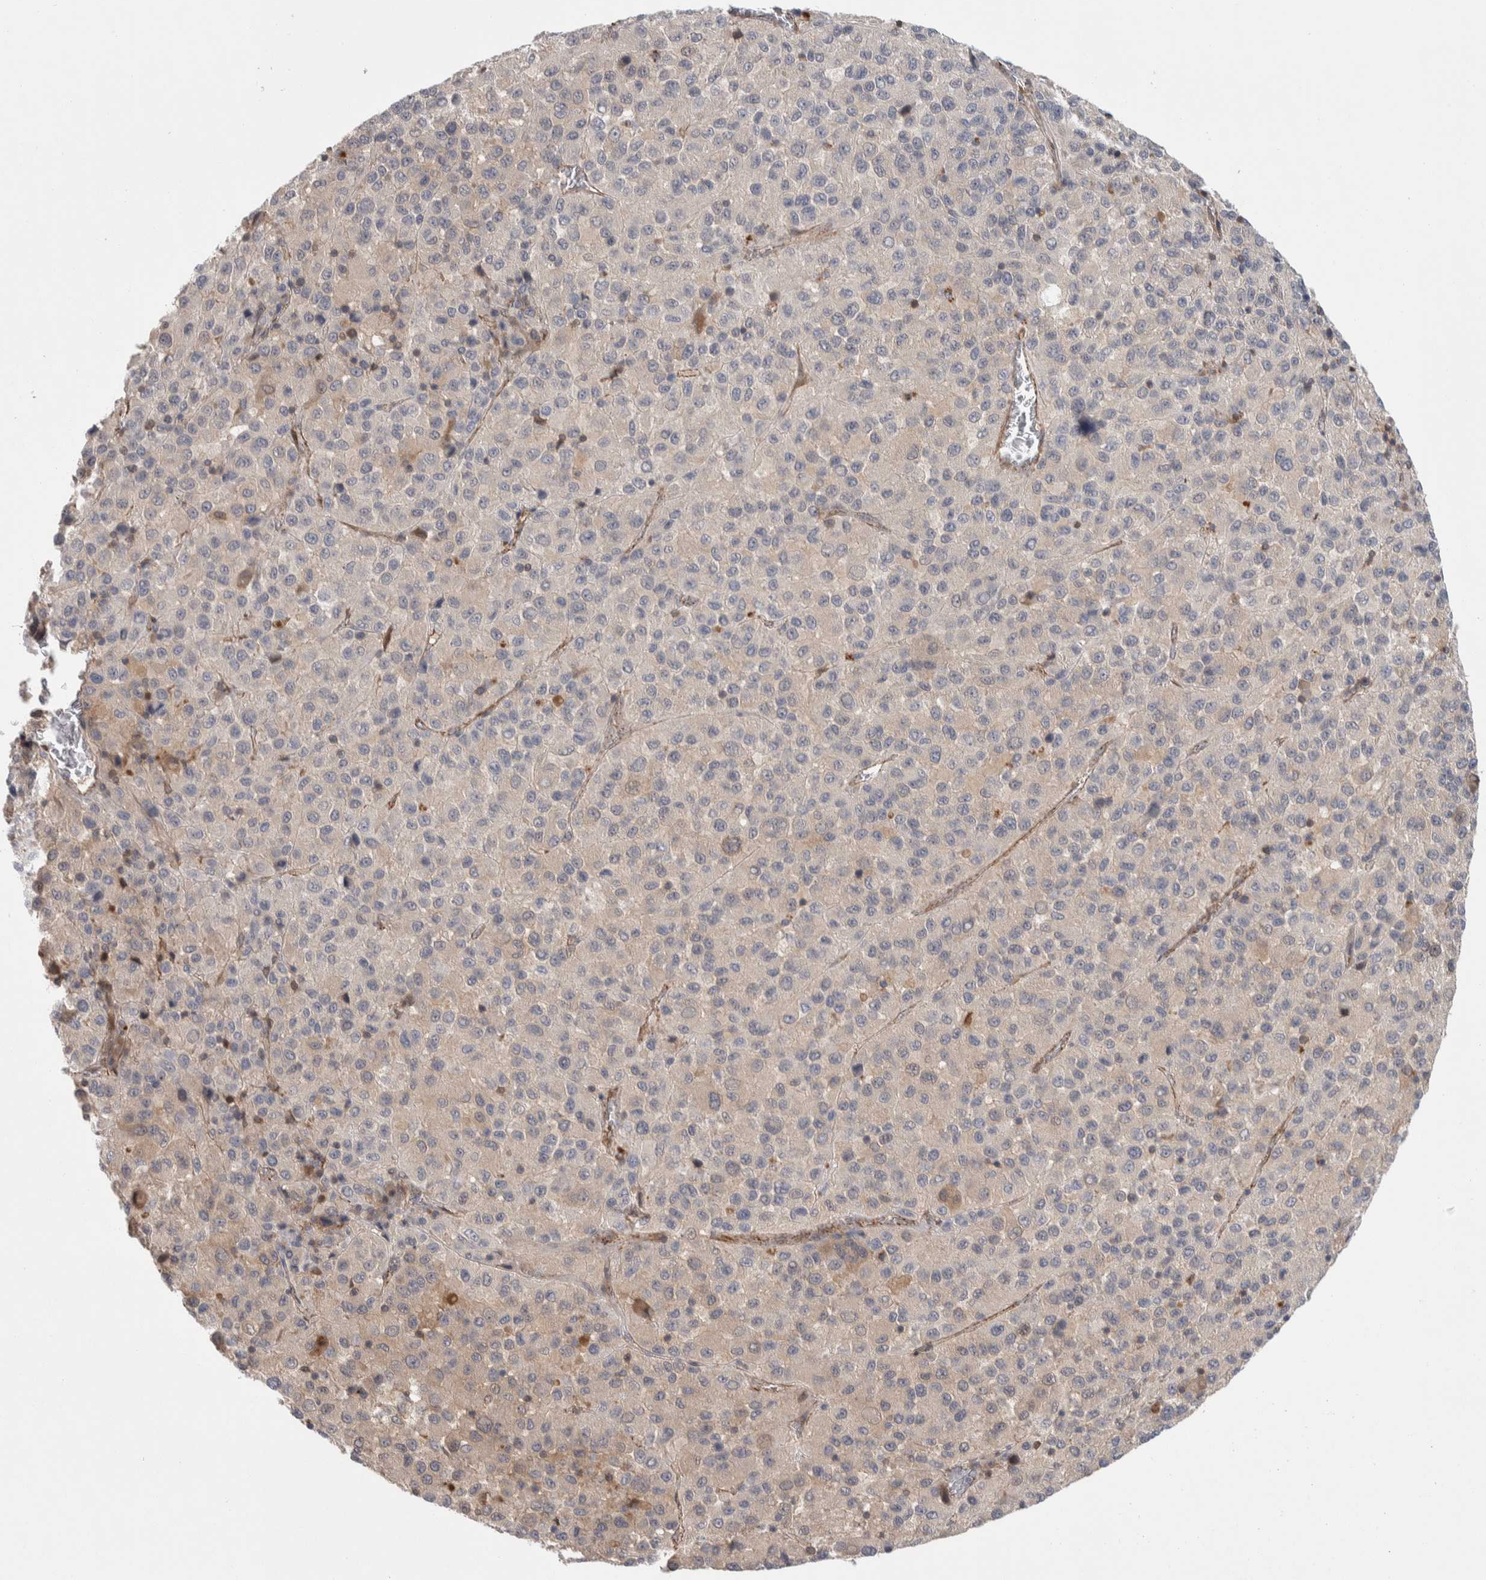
{"staining": {"intensity": "weak", "quantity": "<25%", "location": "cytoplasmic/membranous"}, "tissue": "melanoma", "cell_type": "Tumor cells", "image_type": "cancer", "snomed": [{"axis": "morphology", "description": "Malignant melanoma, Metastatic site"}, {"axis": "topography", "description": "Lung"}], "caption": "This is an IHC histopathology image of human malignant melanoma (metastatic site). There is no expression in tumor cells.", "gene": "ZNF862", "patient": {"sex": "male", "age": 64}}